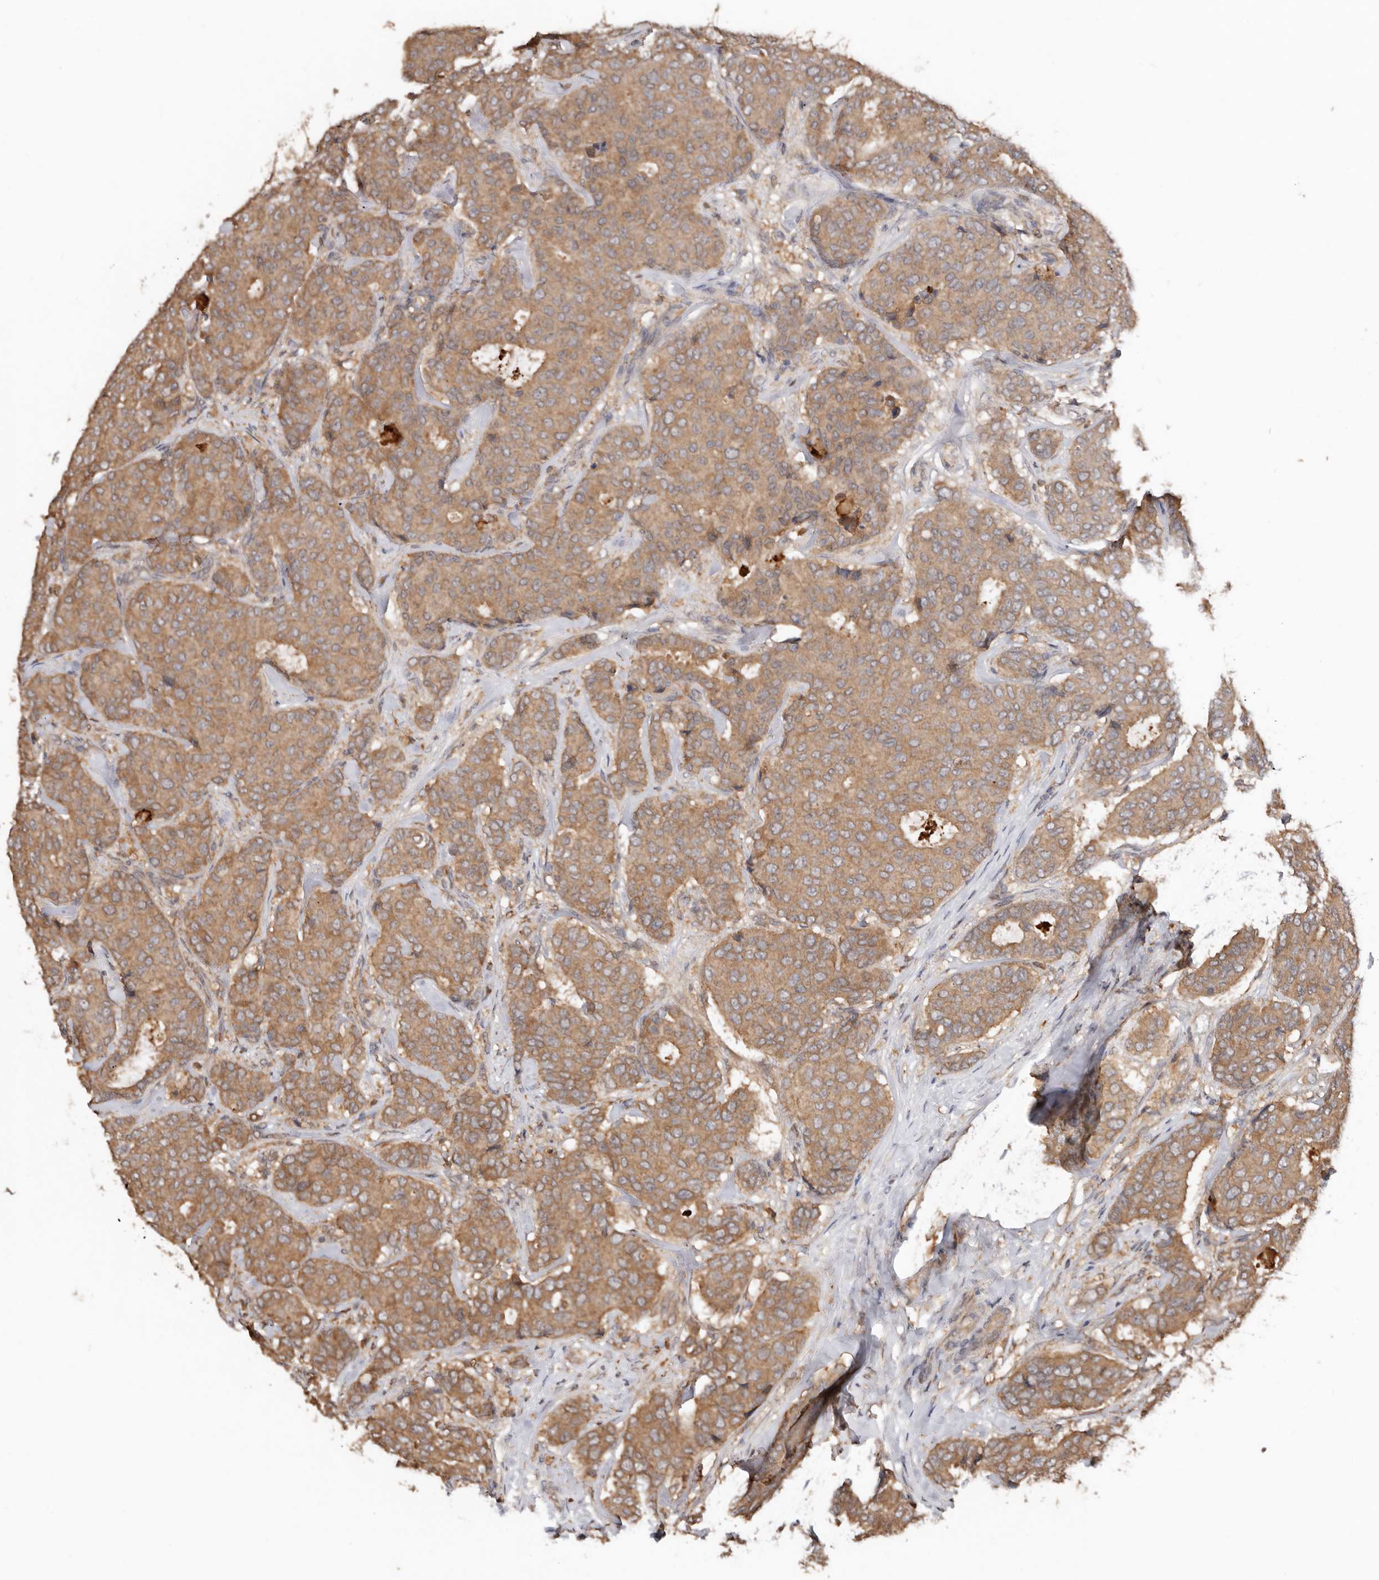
{"staining": {"intensity": "moderate", "quantity": ">75%", "location": "cytoplasmic/membranous"}, "tissue": "breast cancer", "cell_type": "Tumor cells", "image_type": "cancer", "snomed": [{"axis": "morphology", "description": "Duct carcinoma"}, {"axis": "topography", "description": "Breast"}], "caption": "Immunohistochemistry of human breast invasive ductal carcinoma reveals medium levels of moderate cytoplasmic/membranous positivity in about >75% of tumor cells.", "gene": "RSPO2", "patient": {"sex": "female", "age": 75}}